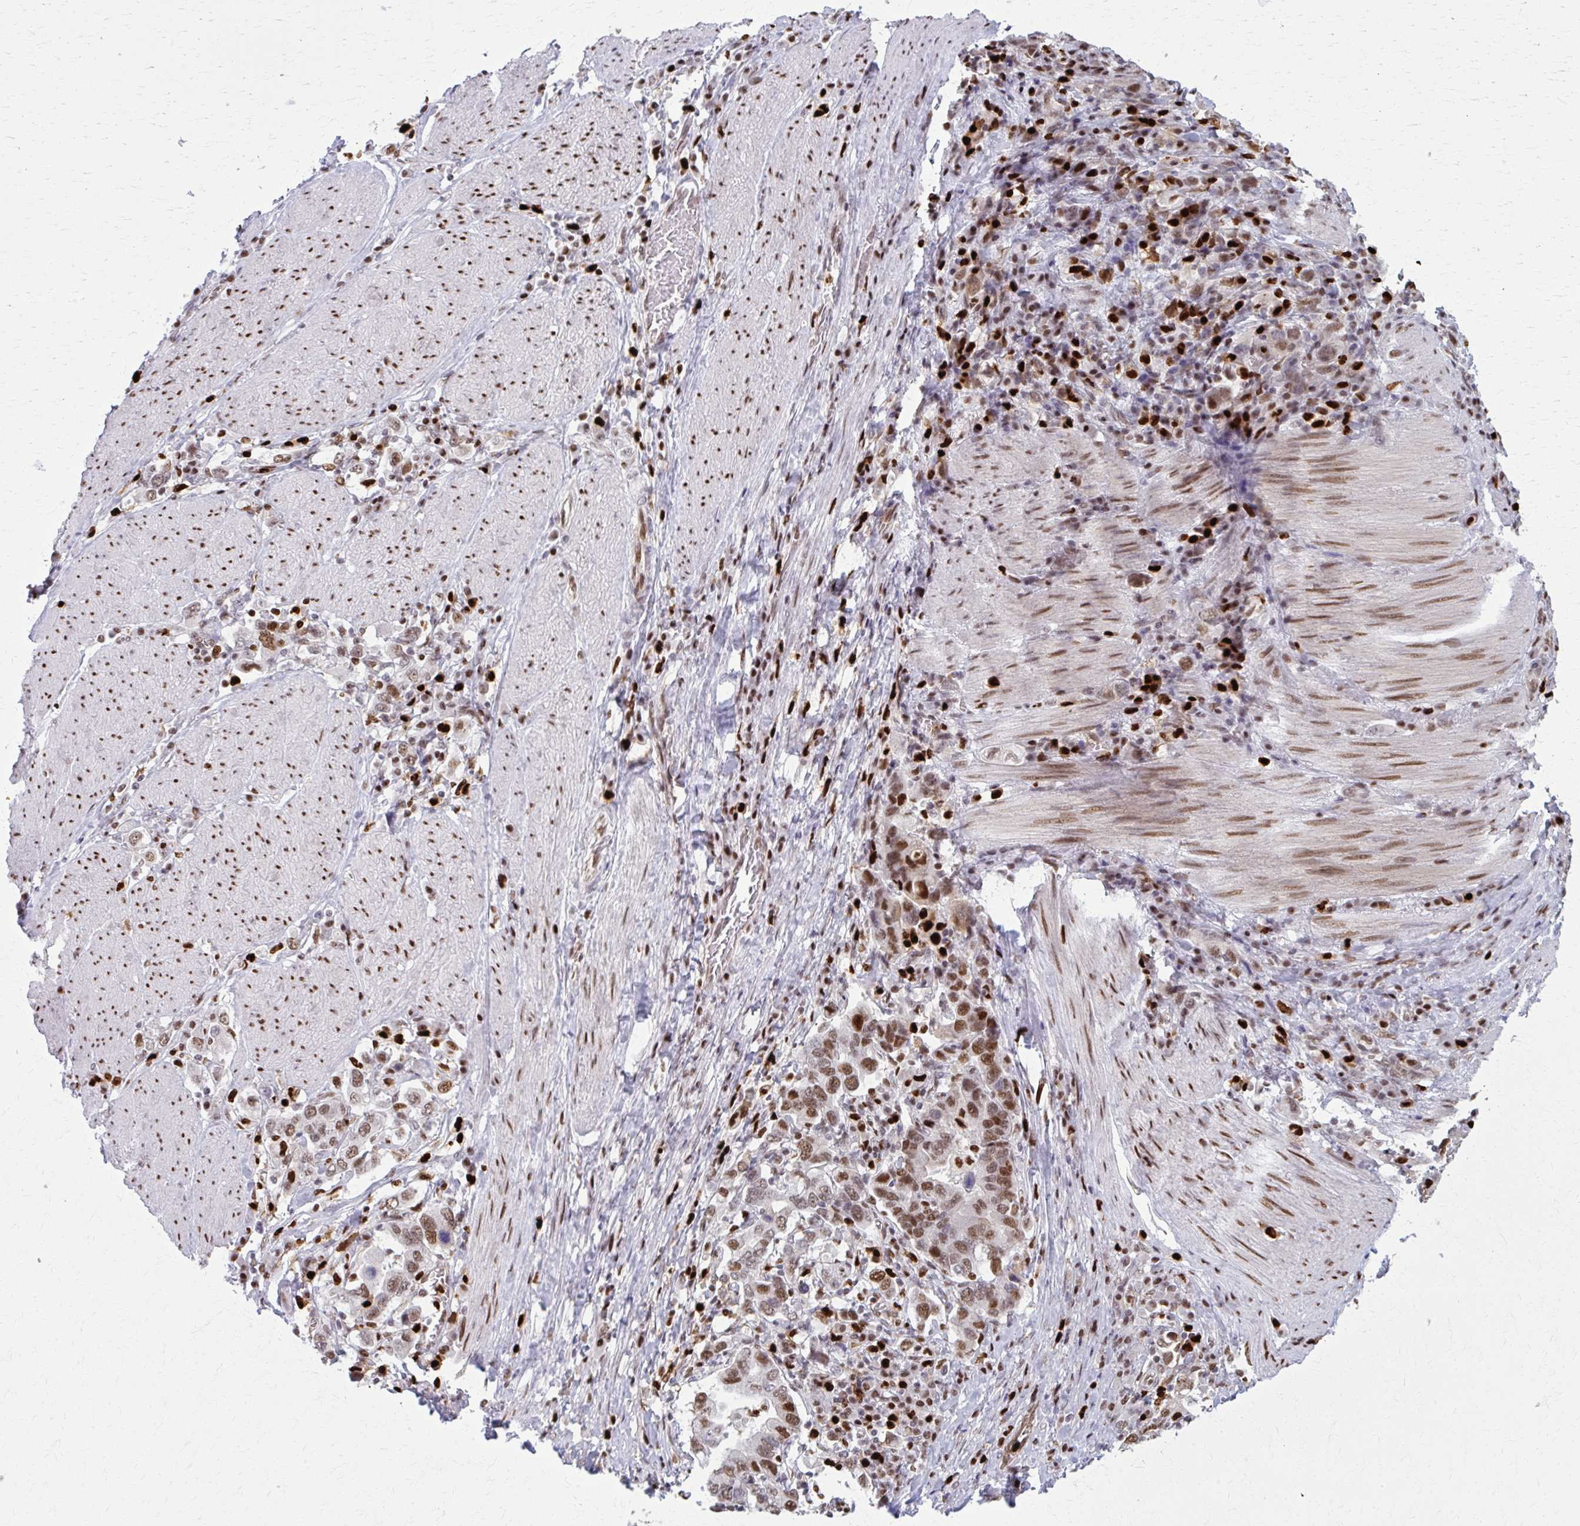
{"staining": {"intensity": "moderate", "quantity": ">75%", "location": "nuclear"}, "tissue": "stomach cancer", "cell_type": "Tumor cells", "image_type": "cancer", "snomed": [{"axis": "morphology", "description": "Adenocarcinoma, NOS"}, {"axis": "topography", "description": "Stomach, upper"}, {"axis": "topography", "description": "Stomach"}], "caption": "Immunohistochemical staining of adenocarcinoma (stomach) reveals moderate nuclear protein positivity in about >75% of tumor cells.", "gene": "ZNF559", "patient": {"sex": "male", "age": 62}}